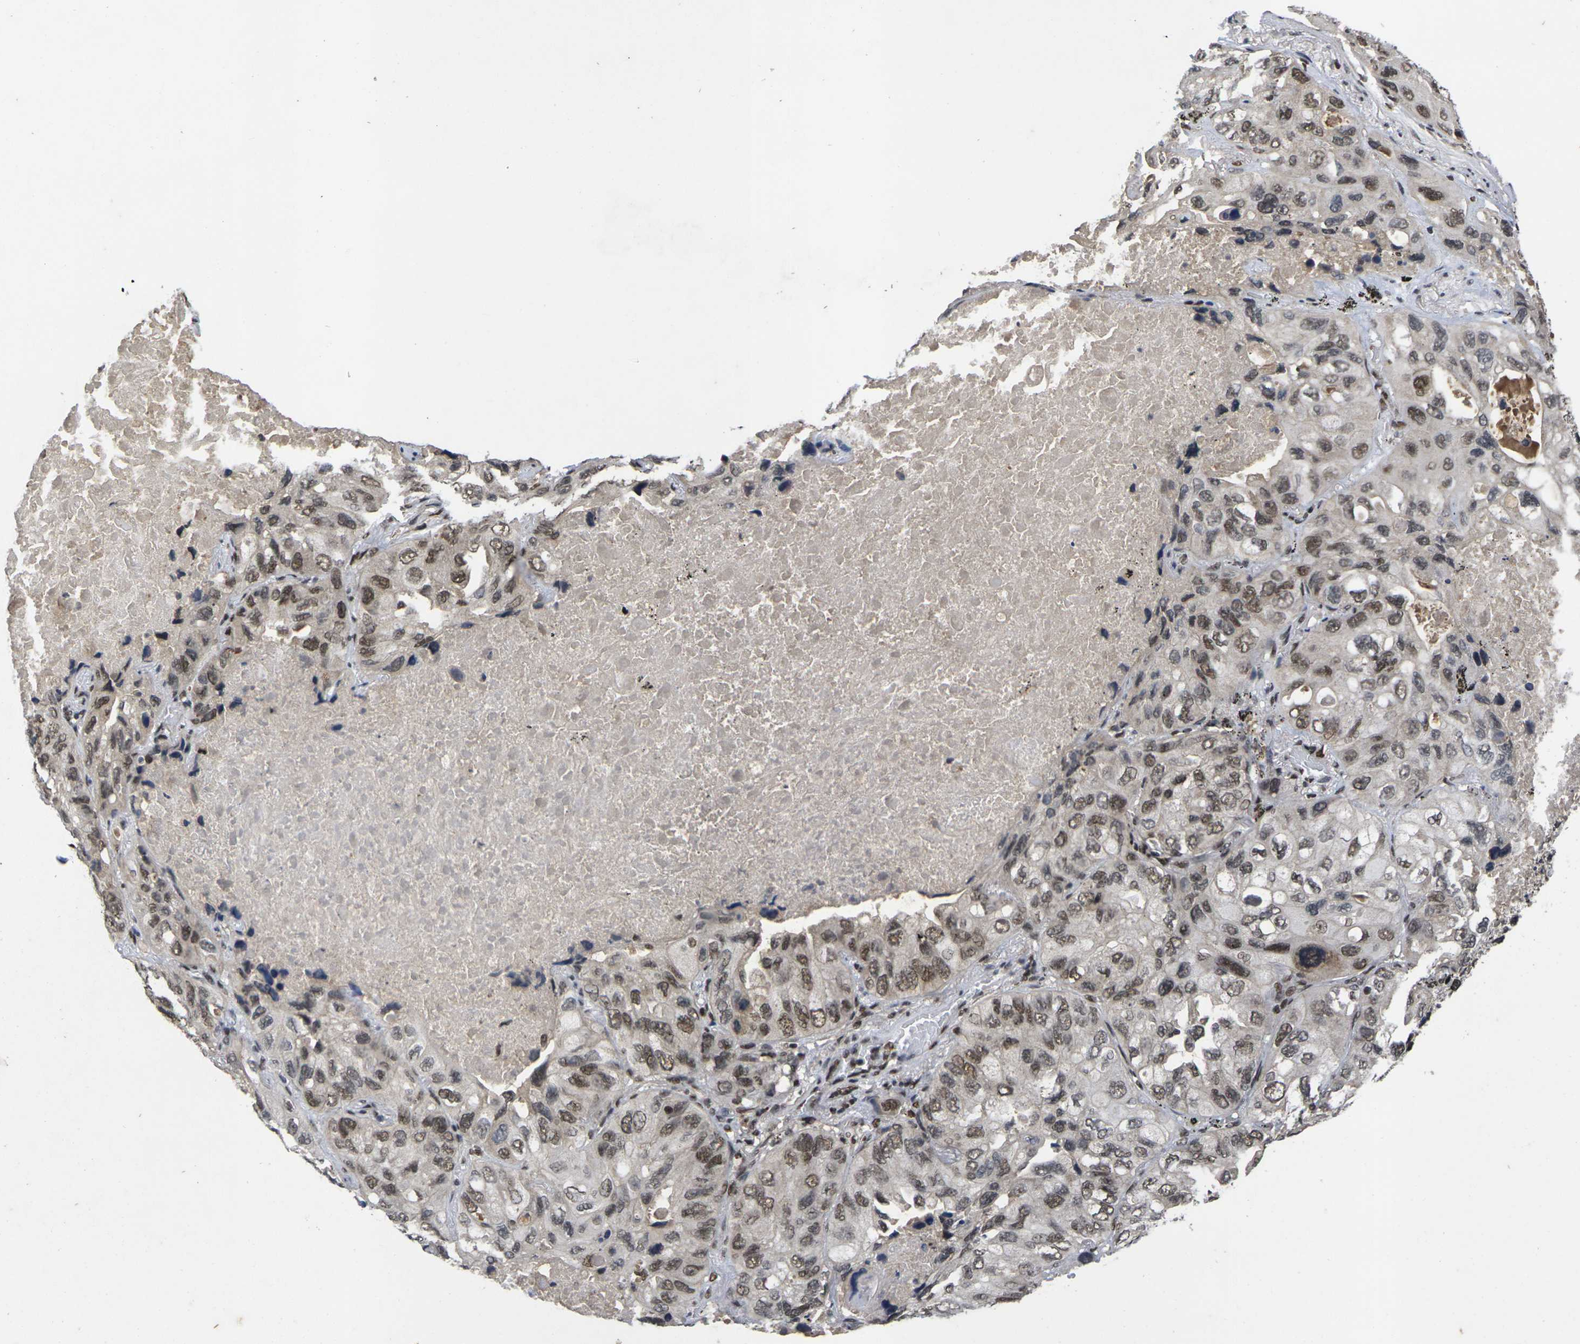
{"staining": {"intensity": "moderate", "quantity": ">75%", "location": "nuclear"}, "tissue": "lung cancer", "cell_type": "Tumor cells", "image_type": "cancer", "snomed": [{"axis": "morphology", "description": "Squamous cell carcinoma, NOS"}, {"axis": "topography", "description": "Lung"}], "caption": "Brown immunohistochemical staining in human squamous cell carcinoma (lung) reveals moderate nuclear positivity in approximately >75% of tumor cells.", "gene": "GTF2E1", "patient": {"sex": "female", "age": 73}}